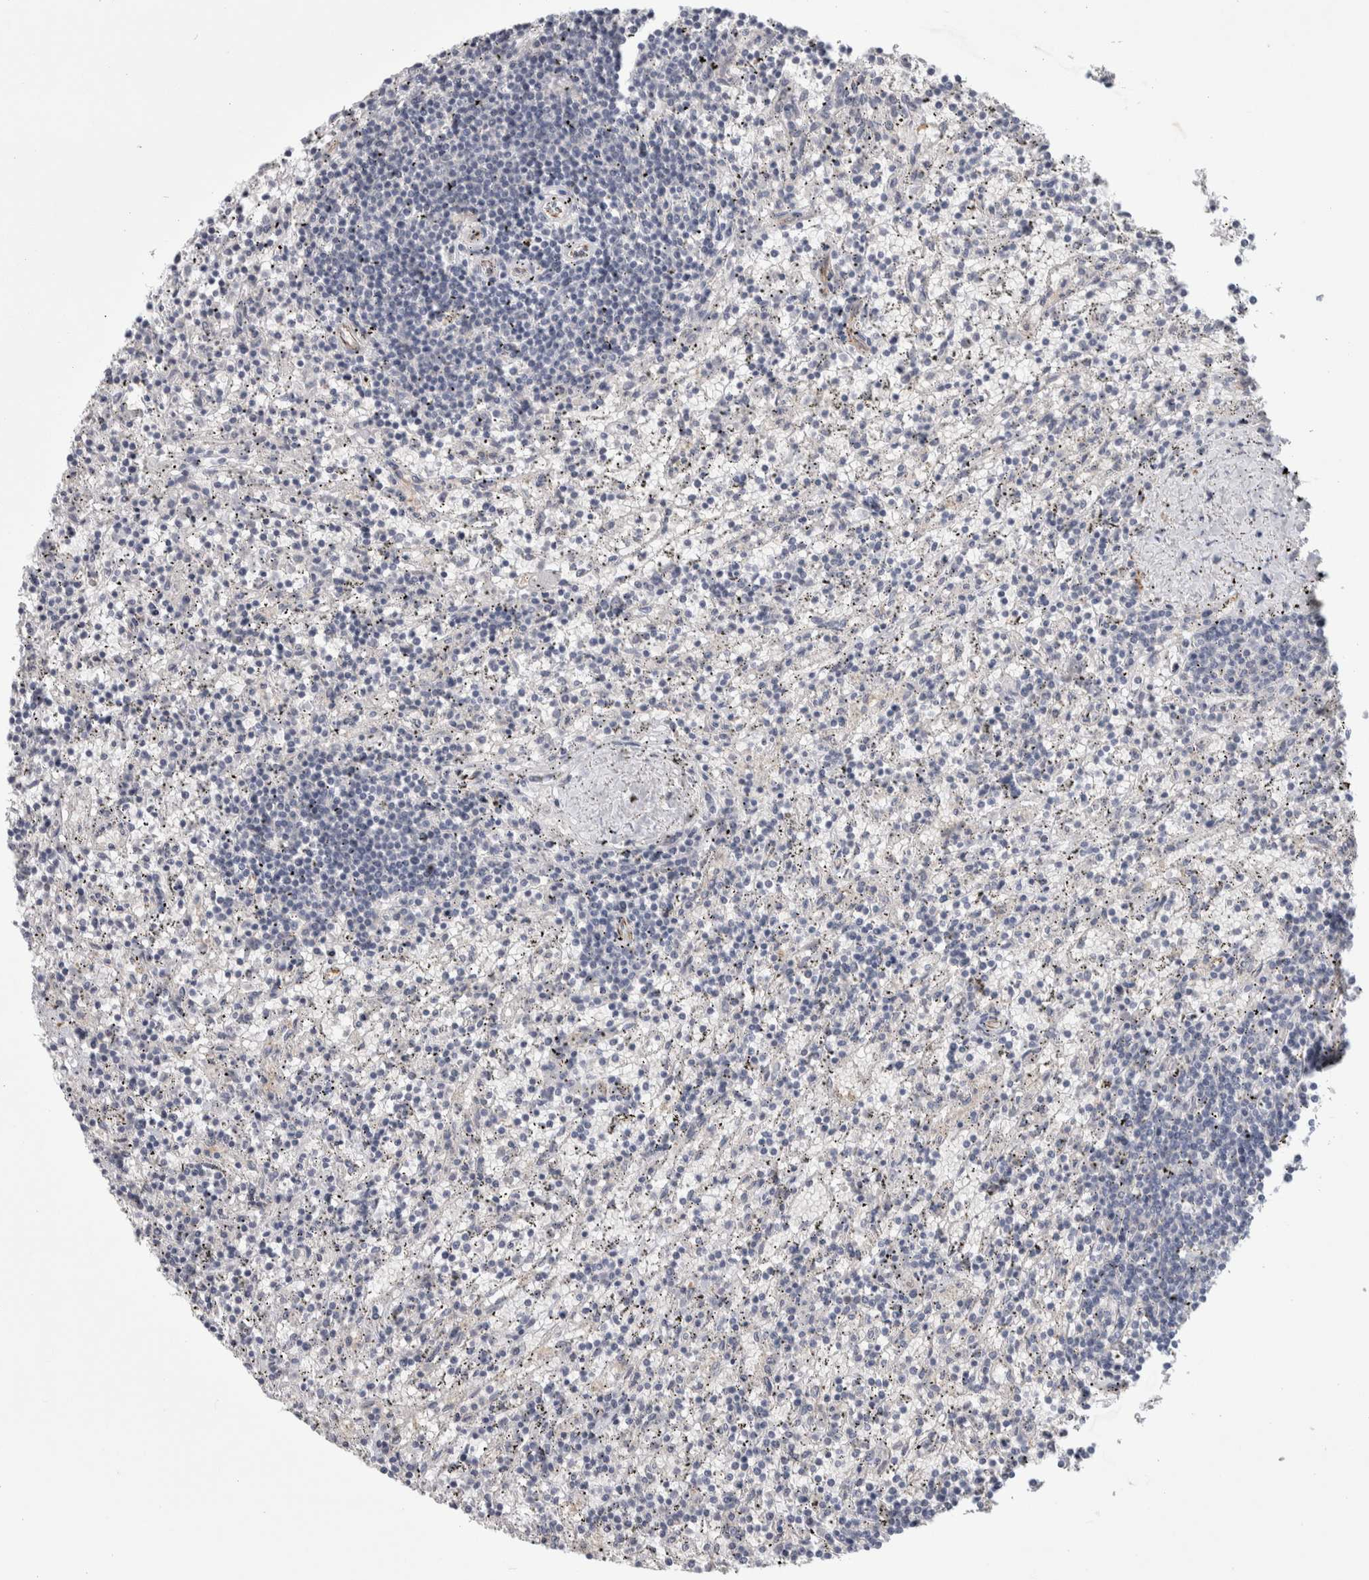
{"staining": {"intensity": "negative", "quantity": "none", "location": "none"}, "tissue": "lymphoma", "cell_type": "Tumor cells", "image_type": "cancer", "snomed": [{"axis": "morphology", "description": "Malignant lymphoma, non-Hodgkin's type, Low grade"}, {"axis": "topography", "description": "Spleen"}], "caption": "Tumor cells show no significant expression in malignant lymphoma, non-Hodgkin's type (low-grade). The staining is performed using DAB (3,3'-diaminobenzidine) brown chromogen with nuclei counter-stained in using hematoxylin.", "gene": "ZNF862", "patient": {"sex": "male", "age": 76}}